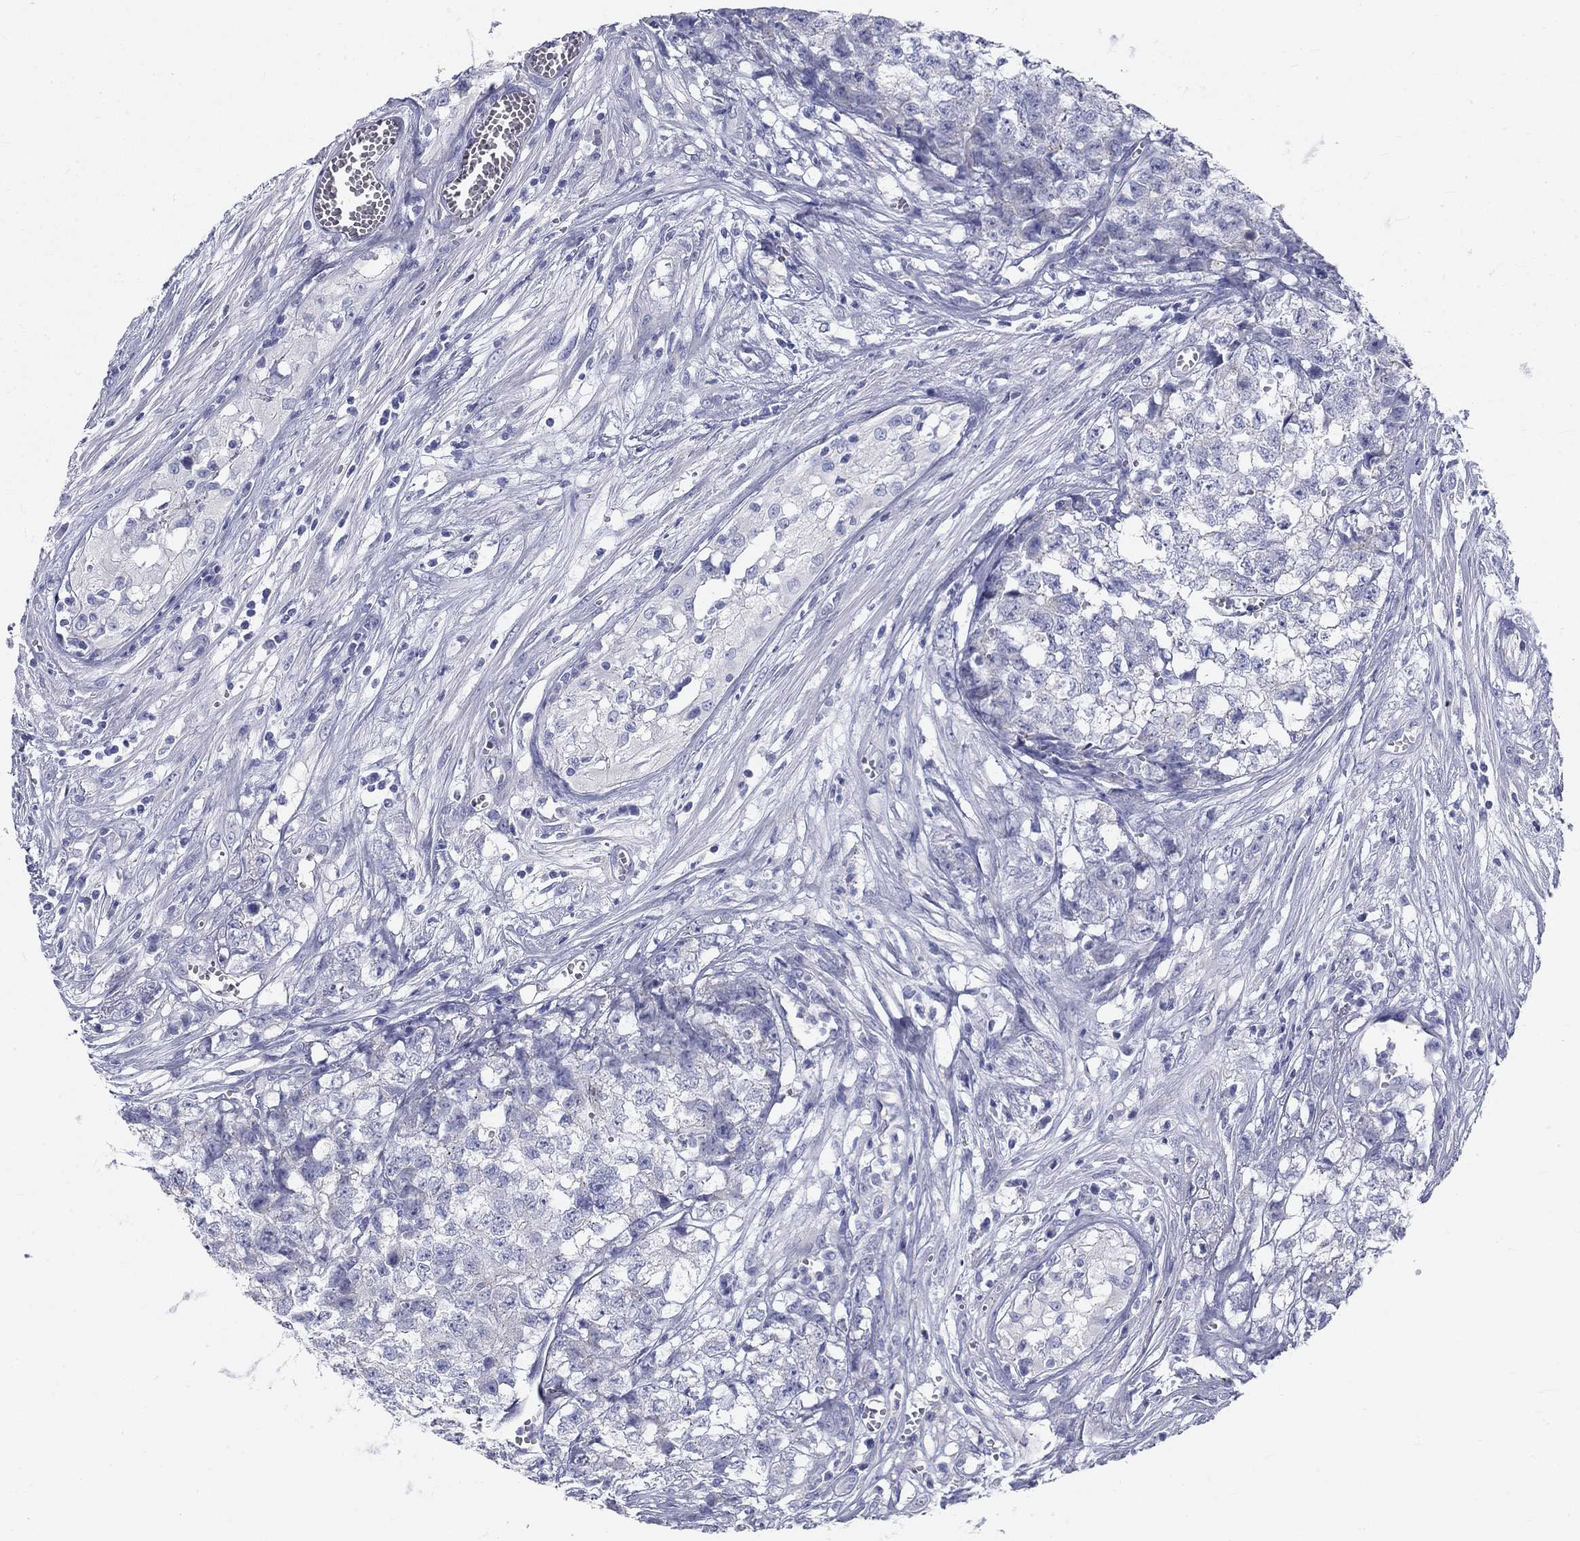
{"staining": {"intensity": "negative", "quantity": "none", "location": "none"}, "tissue": "testis cancer", "cell_type": "Tumor cells", "image_type": "cancer", "snomed": [{"axis": "morphology", "description": "Seminoma, NOS"}, {"axis": "morphology", "description": "Carcinoma, Embryonal, NOS"}, {"axis": "topography", "description": "Testis"}], "caption": "An immunohistochemistry (IHC) histopathology image of embryonal carcinoma (testis) is shown. There is no staining in tumor cells of embryonal carcinoma (testis).", "gene": "GALNTL5", "patient": {"sex": "male", "age": 22}}